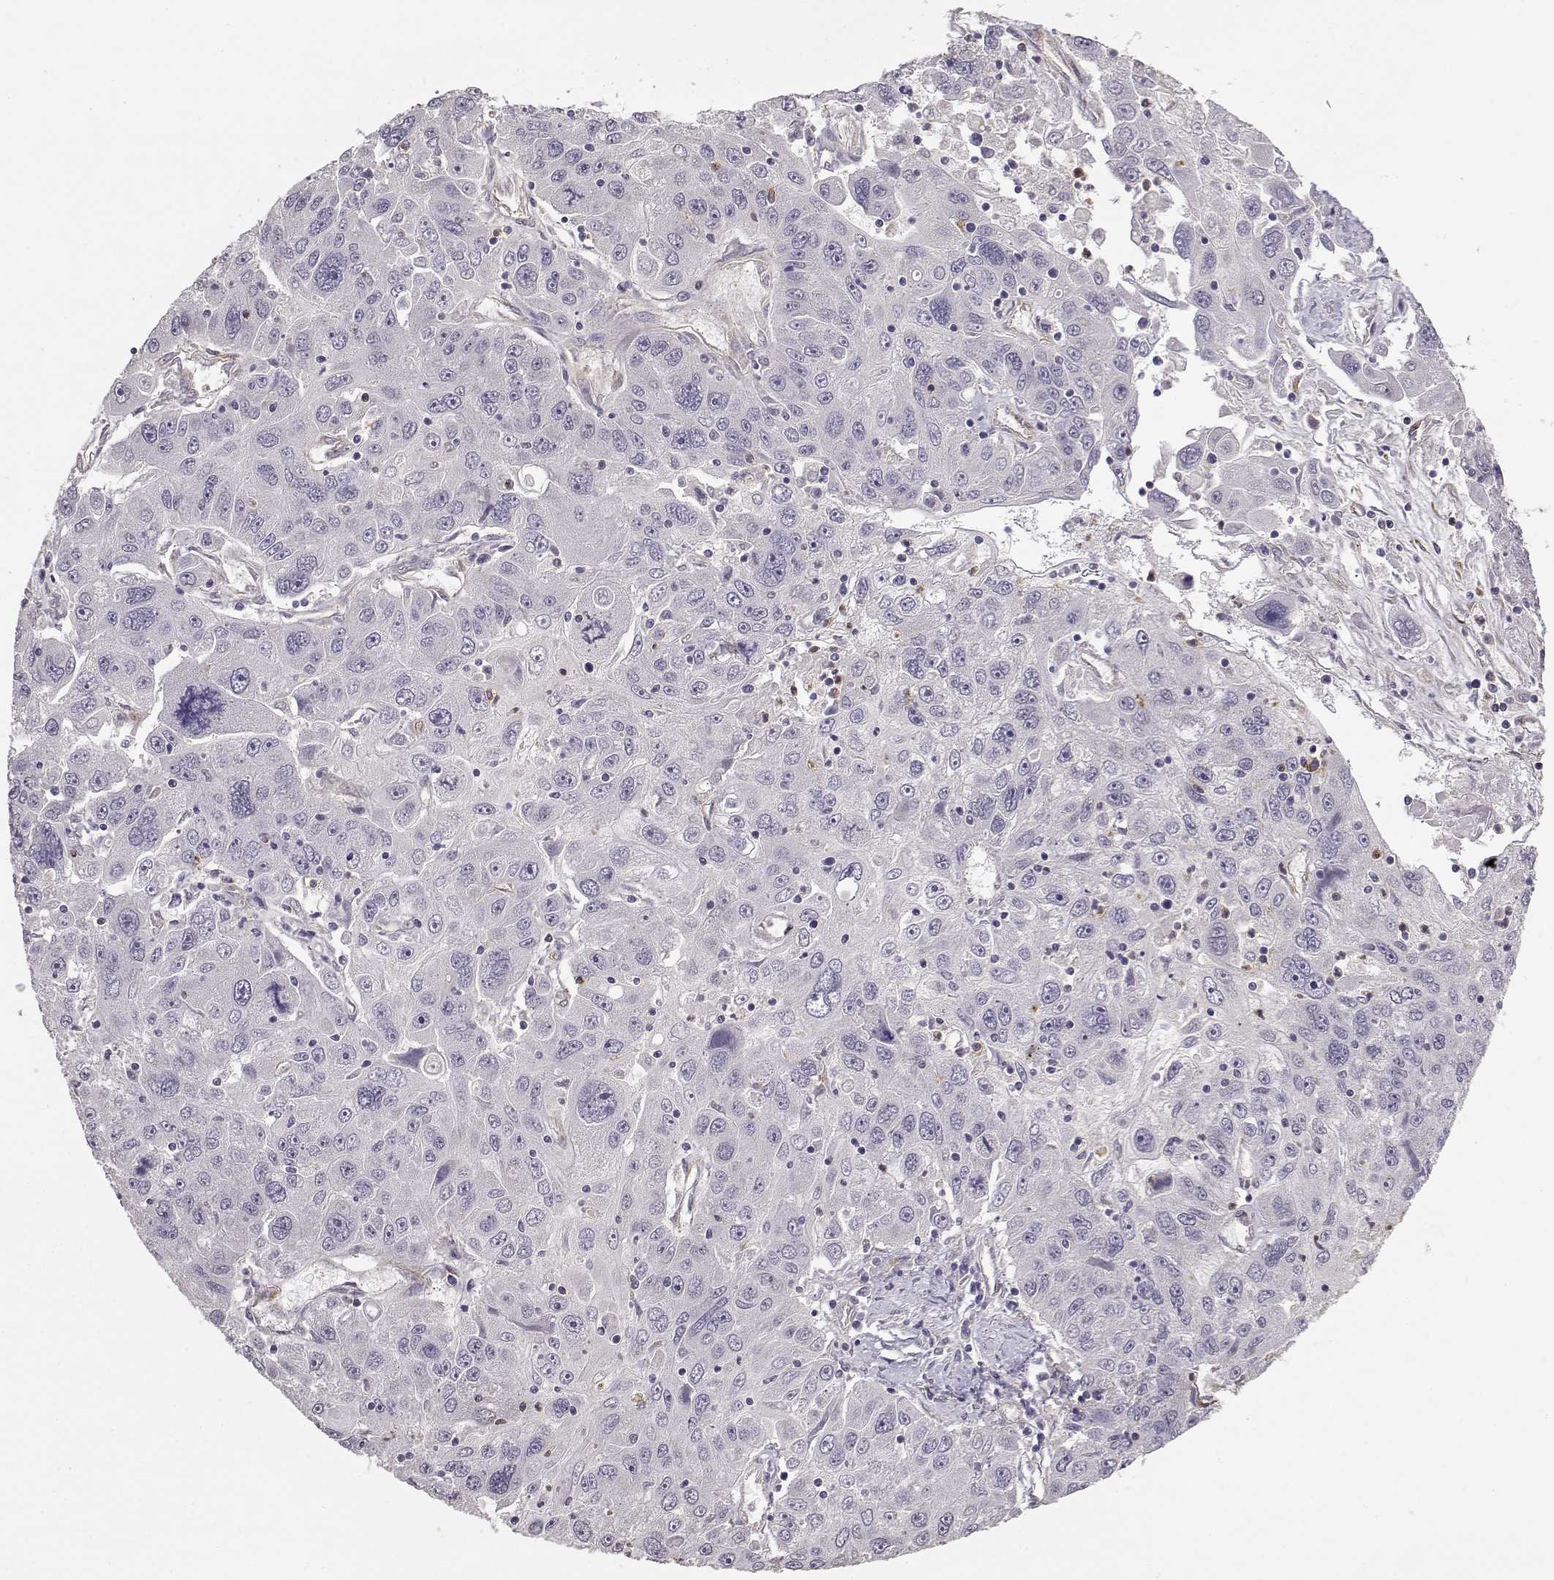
{"staining": {"intensity": "negative", "quantity": "none", "location": "none"}, "tissue": "stomach cancer", "cell_type": "Tumor cells", "image_type": "cancer", "snomed": [{"axis": "morphology", "description": "Adenocarcinoma, NOS"}, {"axis": "topography", "description": "Stomach"}], "caption": "Protein analysis of adenocarcinoma (stomach) demonstrates no significant expression in tumor cells.", "gene": "IFITM1", "patient": {"sex": "male", "age": 56}}